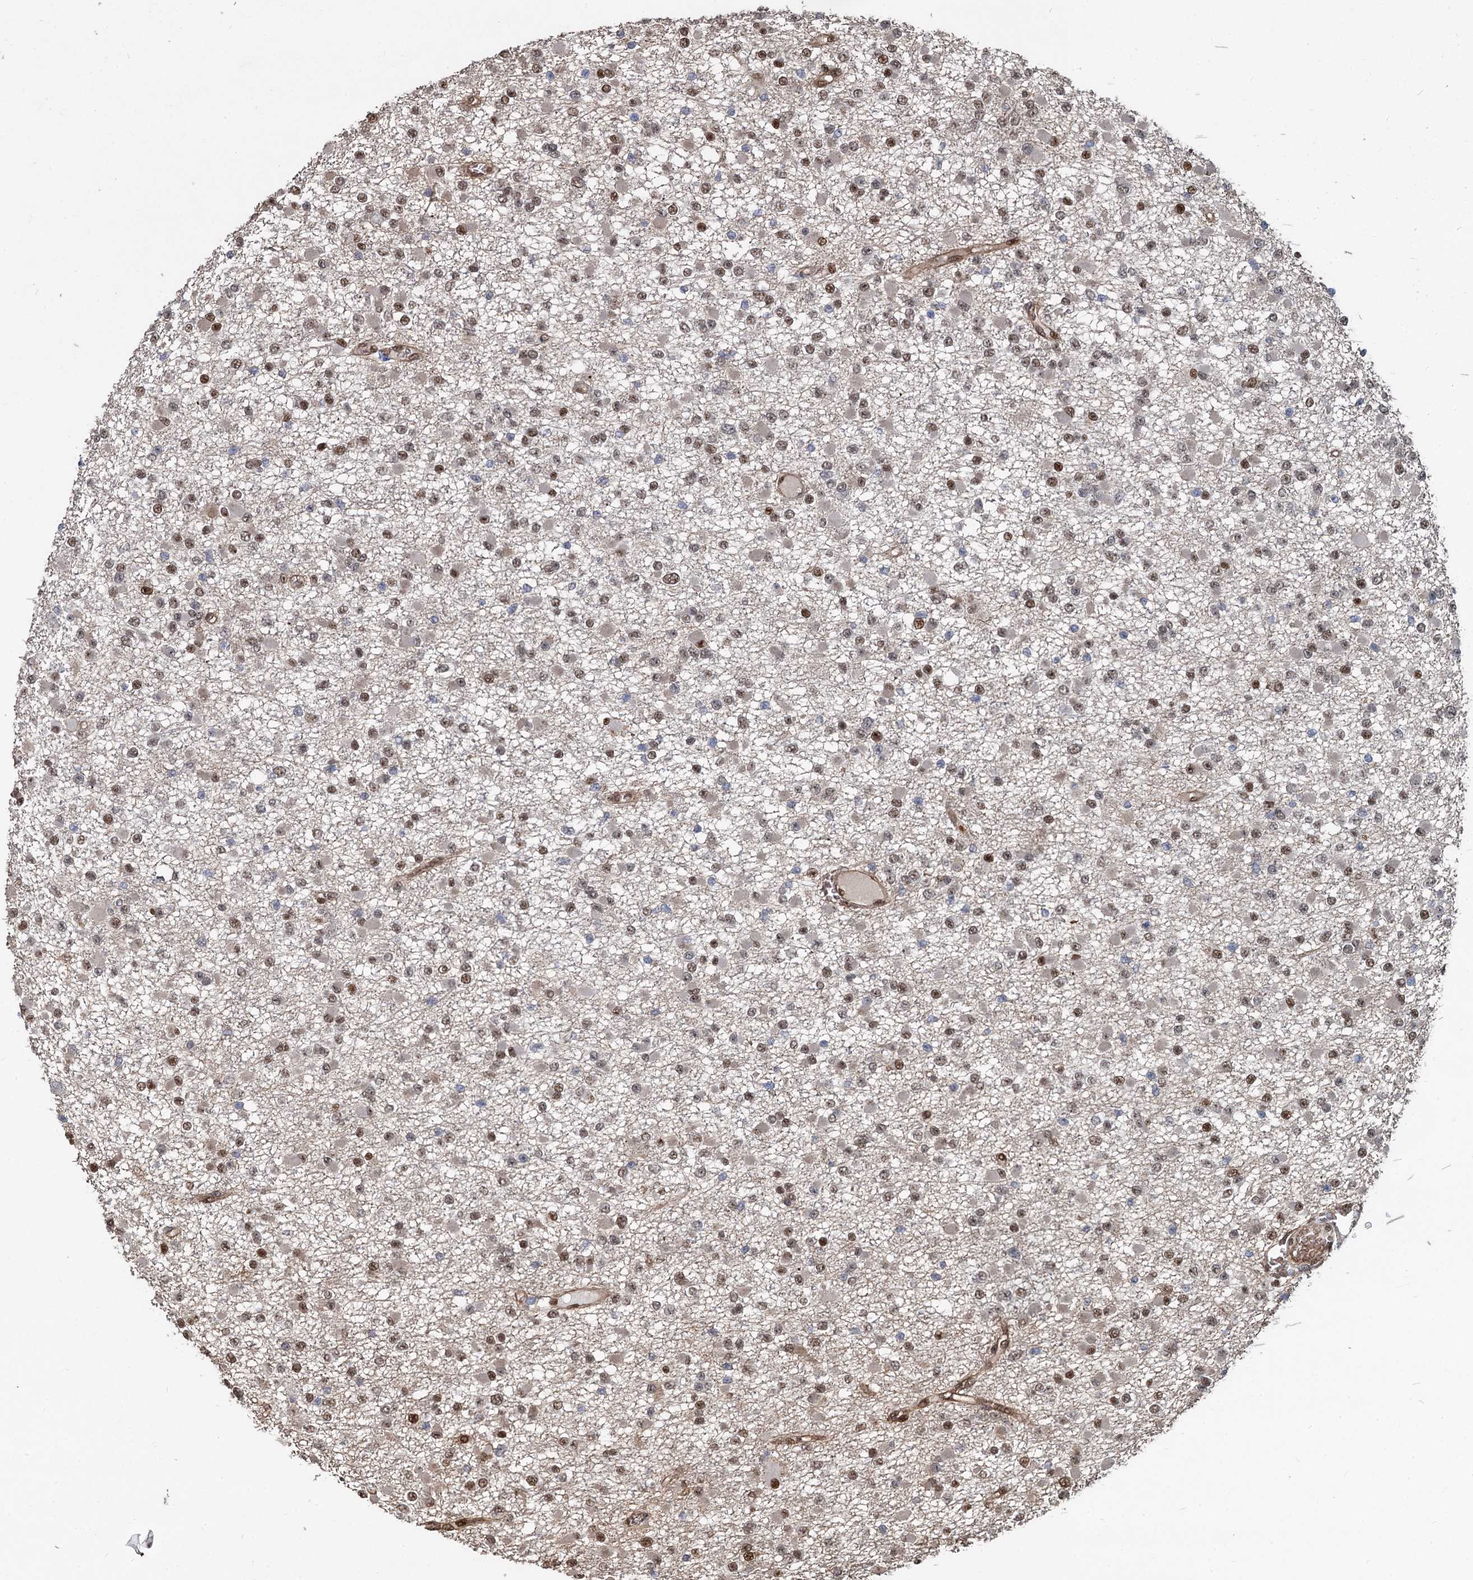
{"staining": {"intensity": "moderate", "quantity": "25%-75%", "location": "nuclear"}, "tissue": "glioma", "cell_type": "Tumor cells", "image_type": "cancer", "snomed": [{"axis": "morphology", "description": "Glioma, malignant, Low grade"}, {"axis": "topography", "description": "Brain"}], "caption": "Malignant glioma (low-grade) stained with a protein marker reveals moderate staining in tumor cells.", "gene": "ANKRD49", "patient": {"sex": "female", "age": 22}}